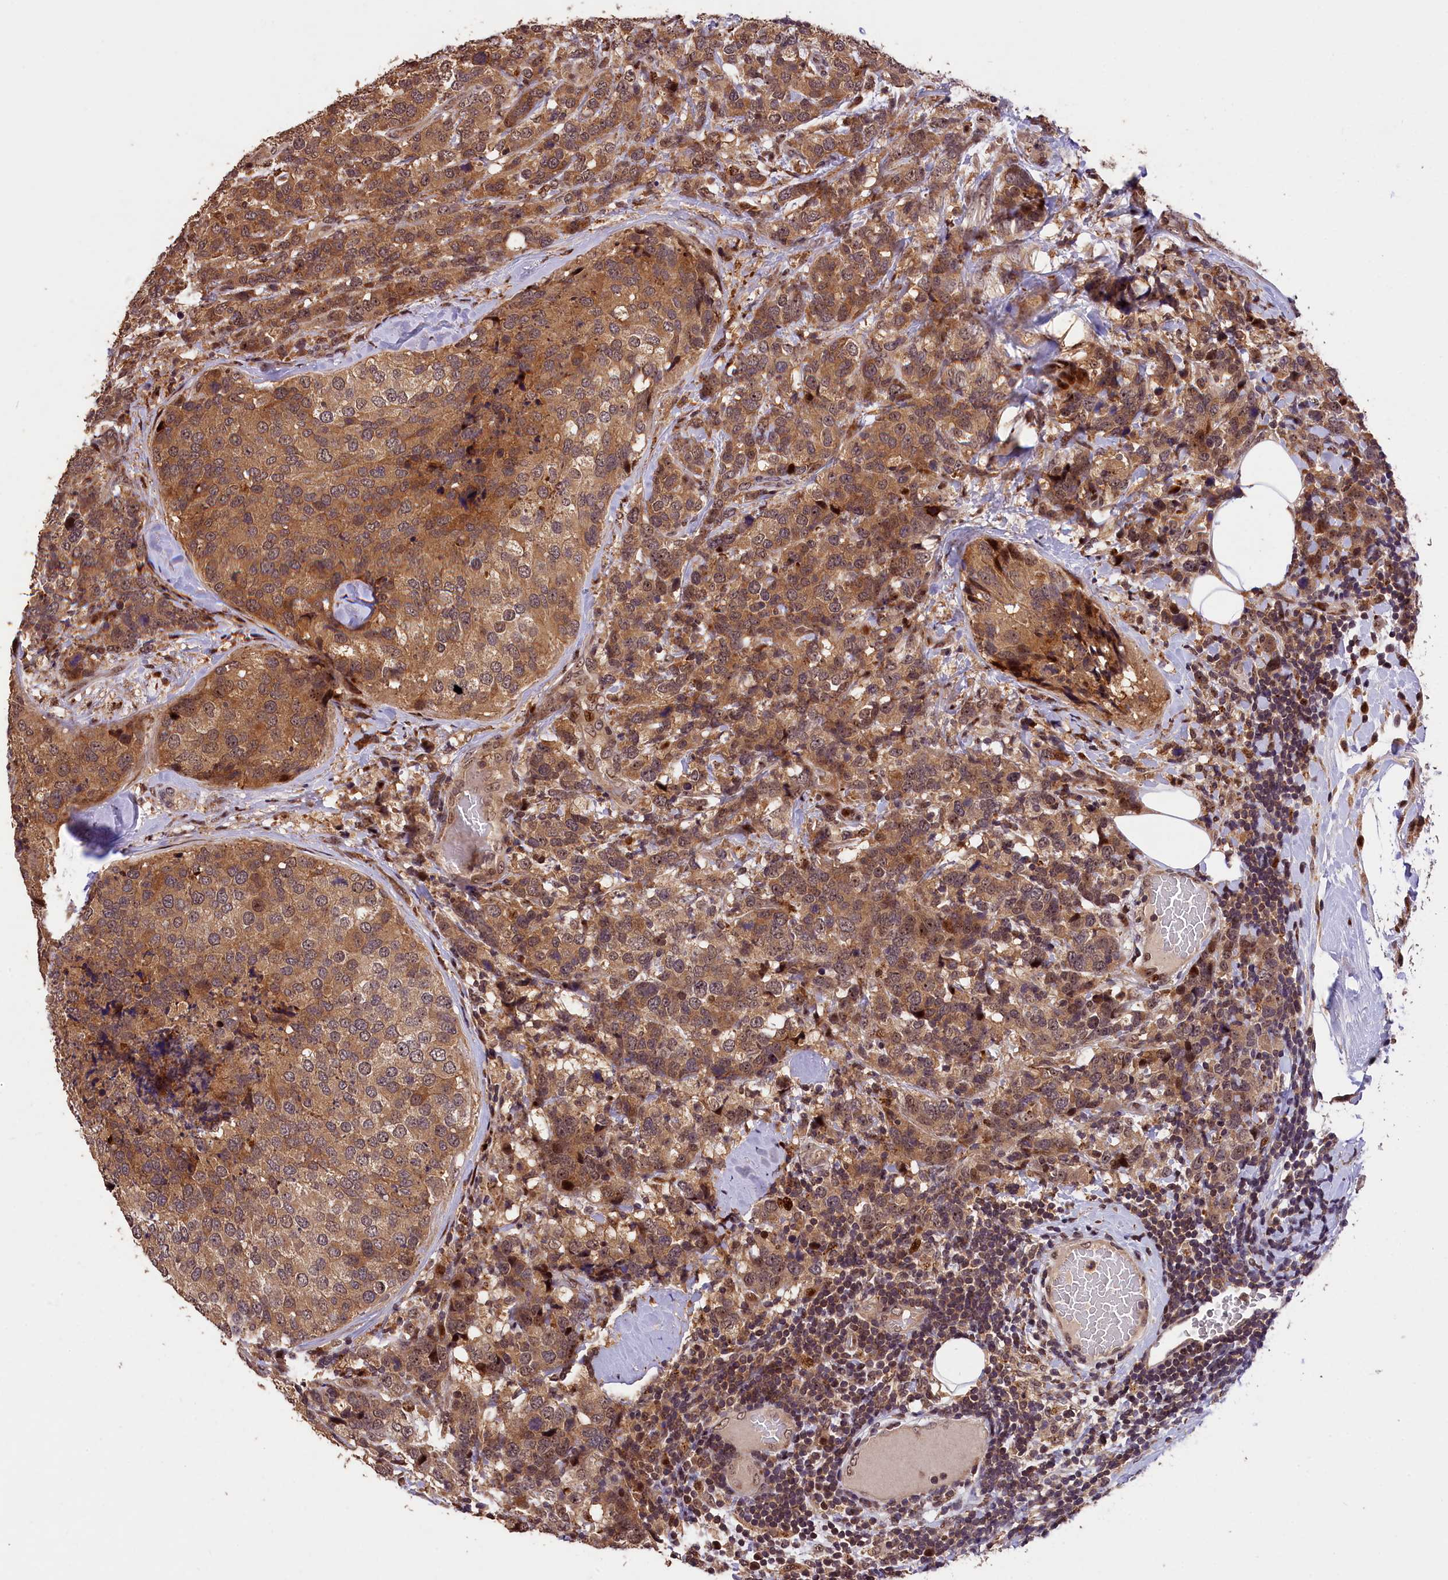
{"staining": {"intensity": "moderate", "quantity": ">75%", "location": "cytoplasmic/membranous"}, "tissue": "breast cancer", "cell_type": "Tumor cells", "image_type": "cancer", "snomed": [{"axis": "morphology", "description": "Lobular carcinoma"}, {"axis": "topography", "description": "Breast"}], "caption": "Breast lobular carcinoma tissue exhibits moderate cytoplasmic/membranous staining in approximately >75% of tumor cells (IHC, brightfield microscopy, high magnification).", "gene": "PHAF1", "patient": {"sex": "female", "age": 59}}